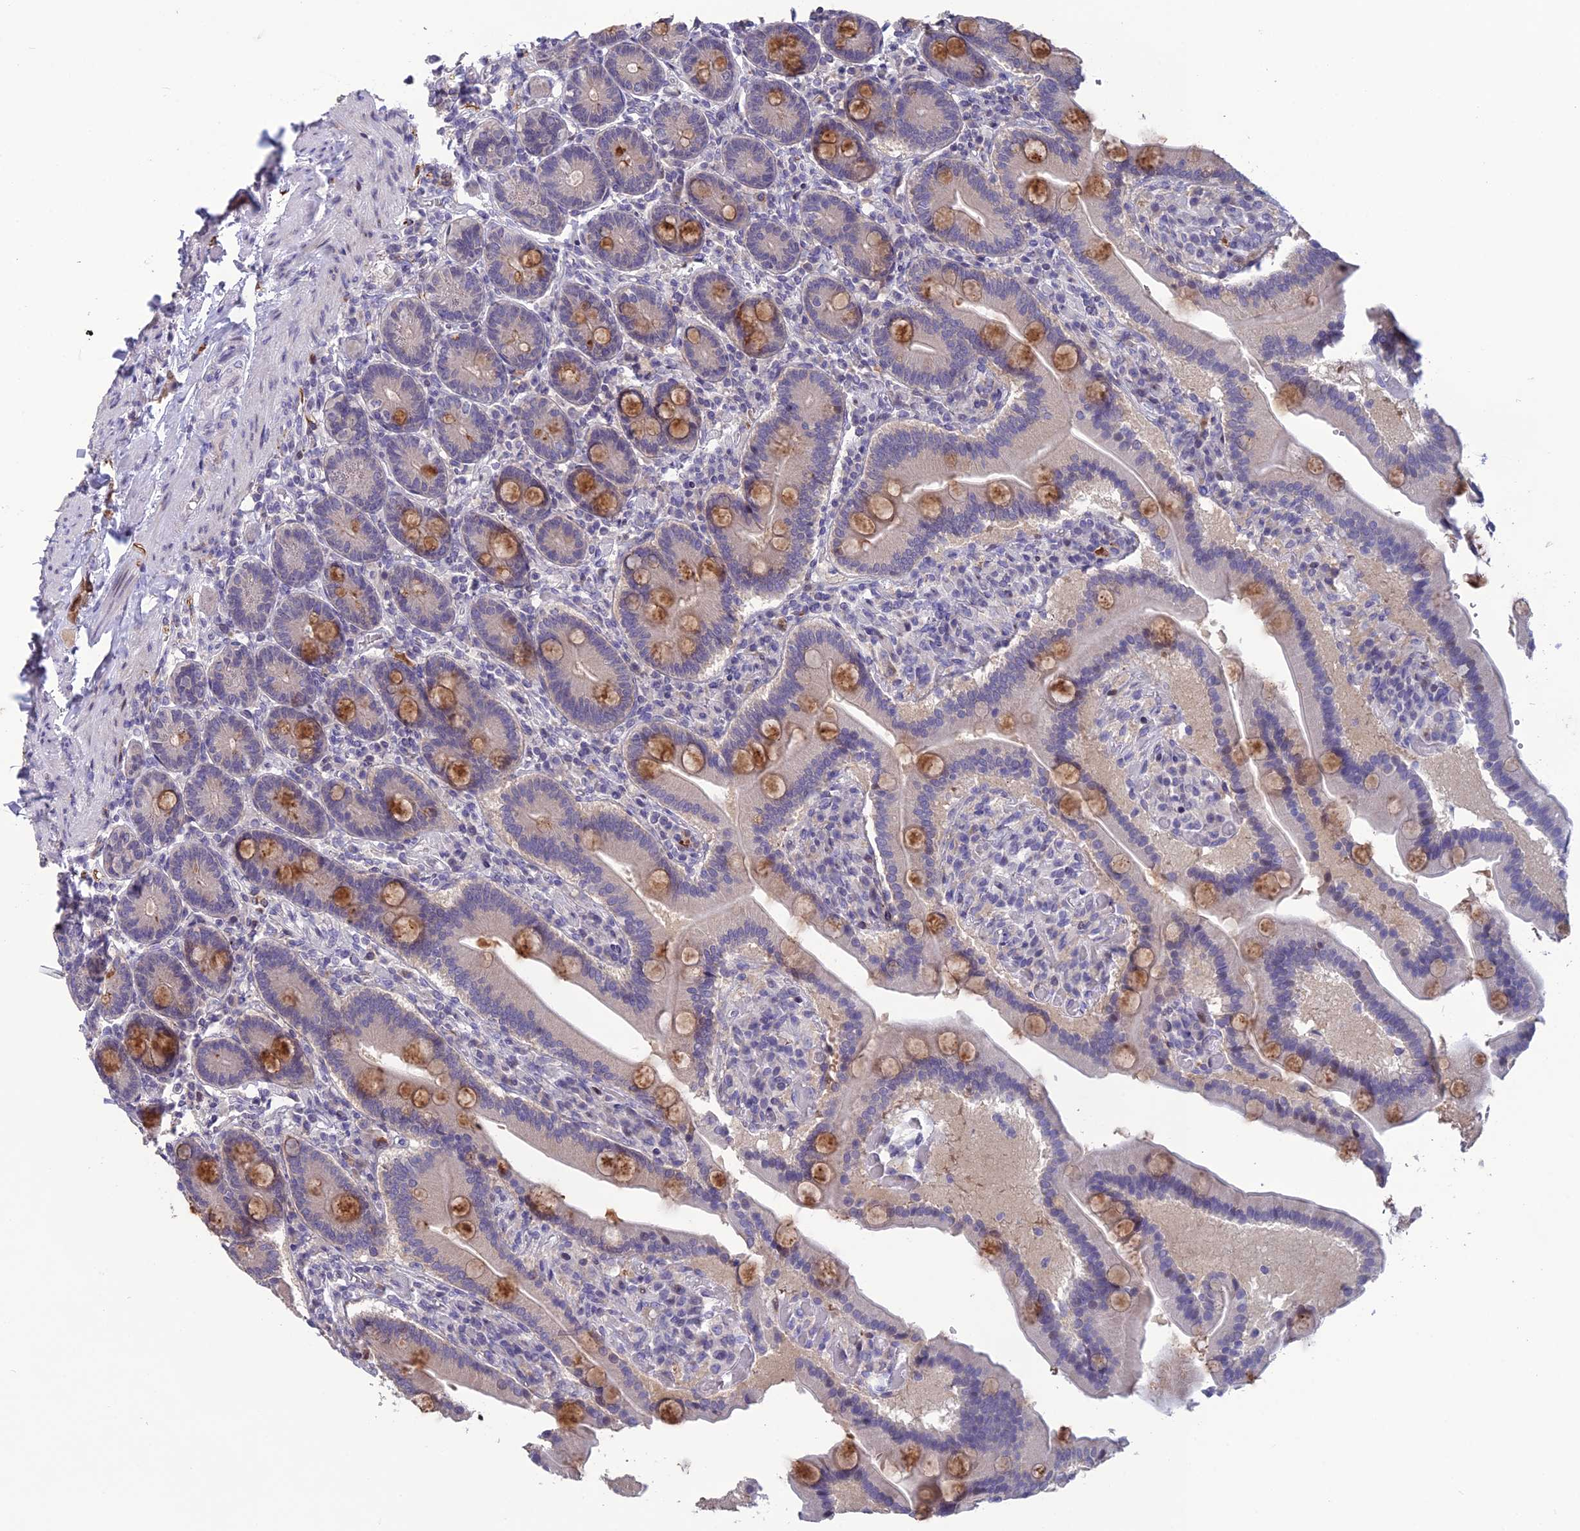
{"staining": {"intensity": "moderate", "quantity": "<25%", "location": "cytoplasmic/membranous"}, "tissue": "duodenum", "cell_type": "Glandular cells", "image_type": "normal", "snomed": [{"axis": "morphology", "description": "Normal tissue, NOS"}, {"axis": "topography", "description": "Duodenum"}], "caption": "This photomicrograph demonstrates immunohistochemistry staining of benign human duodenum, with low moderate cytoplasmic/membranous staining in approximately <25% of glandular cells.", "gene": "TMEM134", "patient": {"sex": "female", "age": 62}}